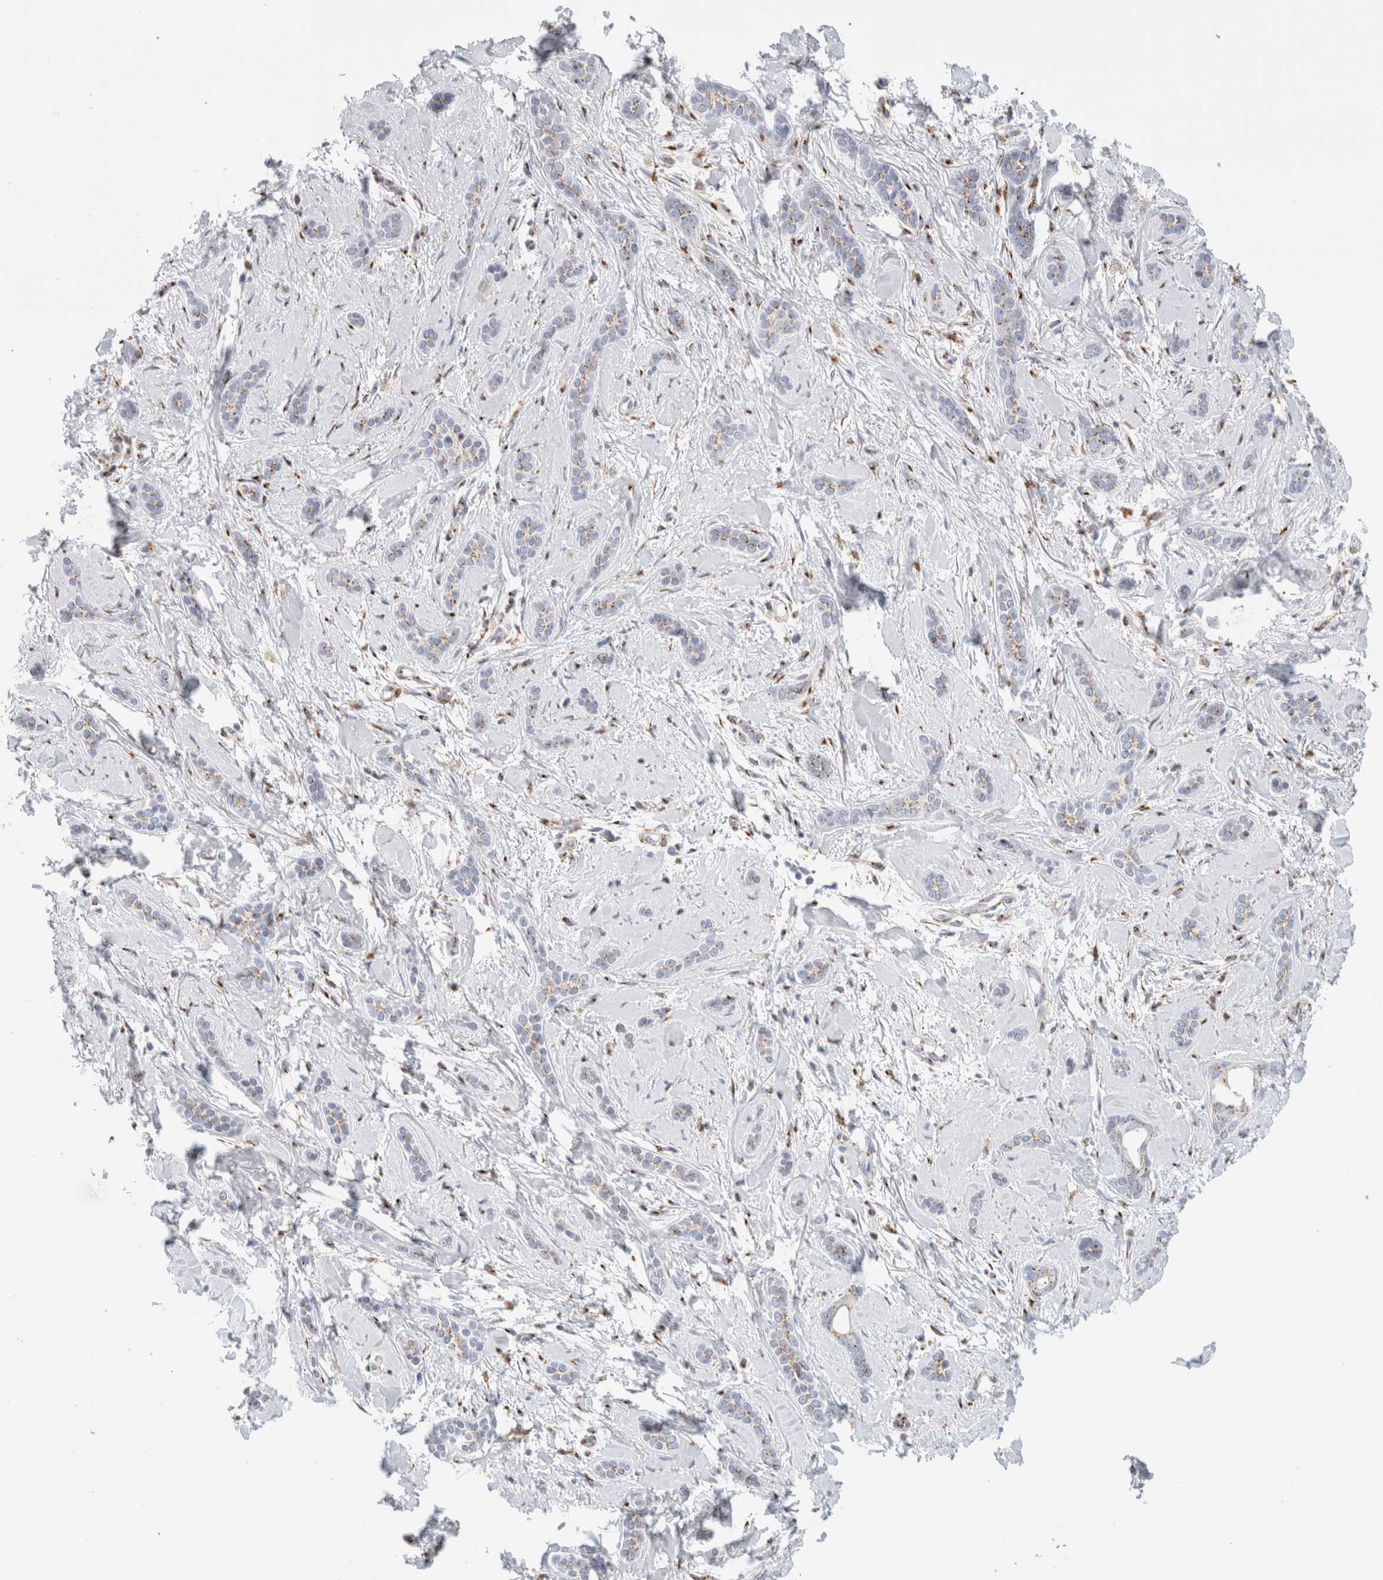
{"staining": {"intensity": "weak", "quantity": "25%-75%", "location": "cytoplasmic/membranous"}, "tissue": "skin cancer", "cell_type": "Tumor cells", "image_type": "cancer", "snomed": [{"axis": "morphology", "description": "Basal cell carcinoma"}, {"axis": "morphology", "description": "Adnexal tumor, benign"}, {"axis": "topography", "description": "Skin"}], "caption": "Tumor cells show weak cytoplasmic/membranous positivity in approximately 25%-75% of cells in skin cancer (basal cell carcinoma).", "gene": "MCFD2", "patient": {"sex": "female", "age": 42}}